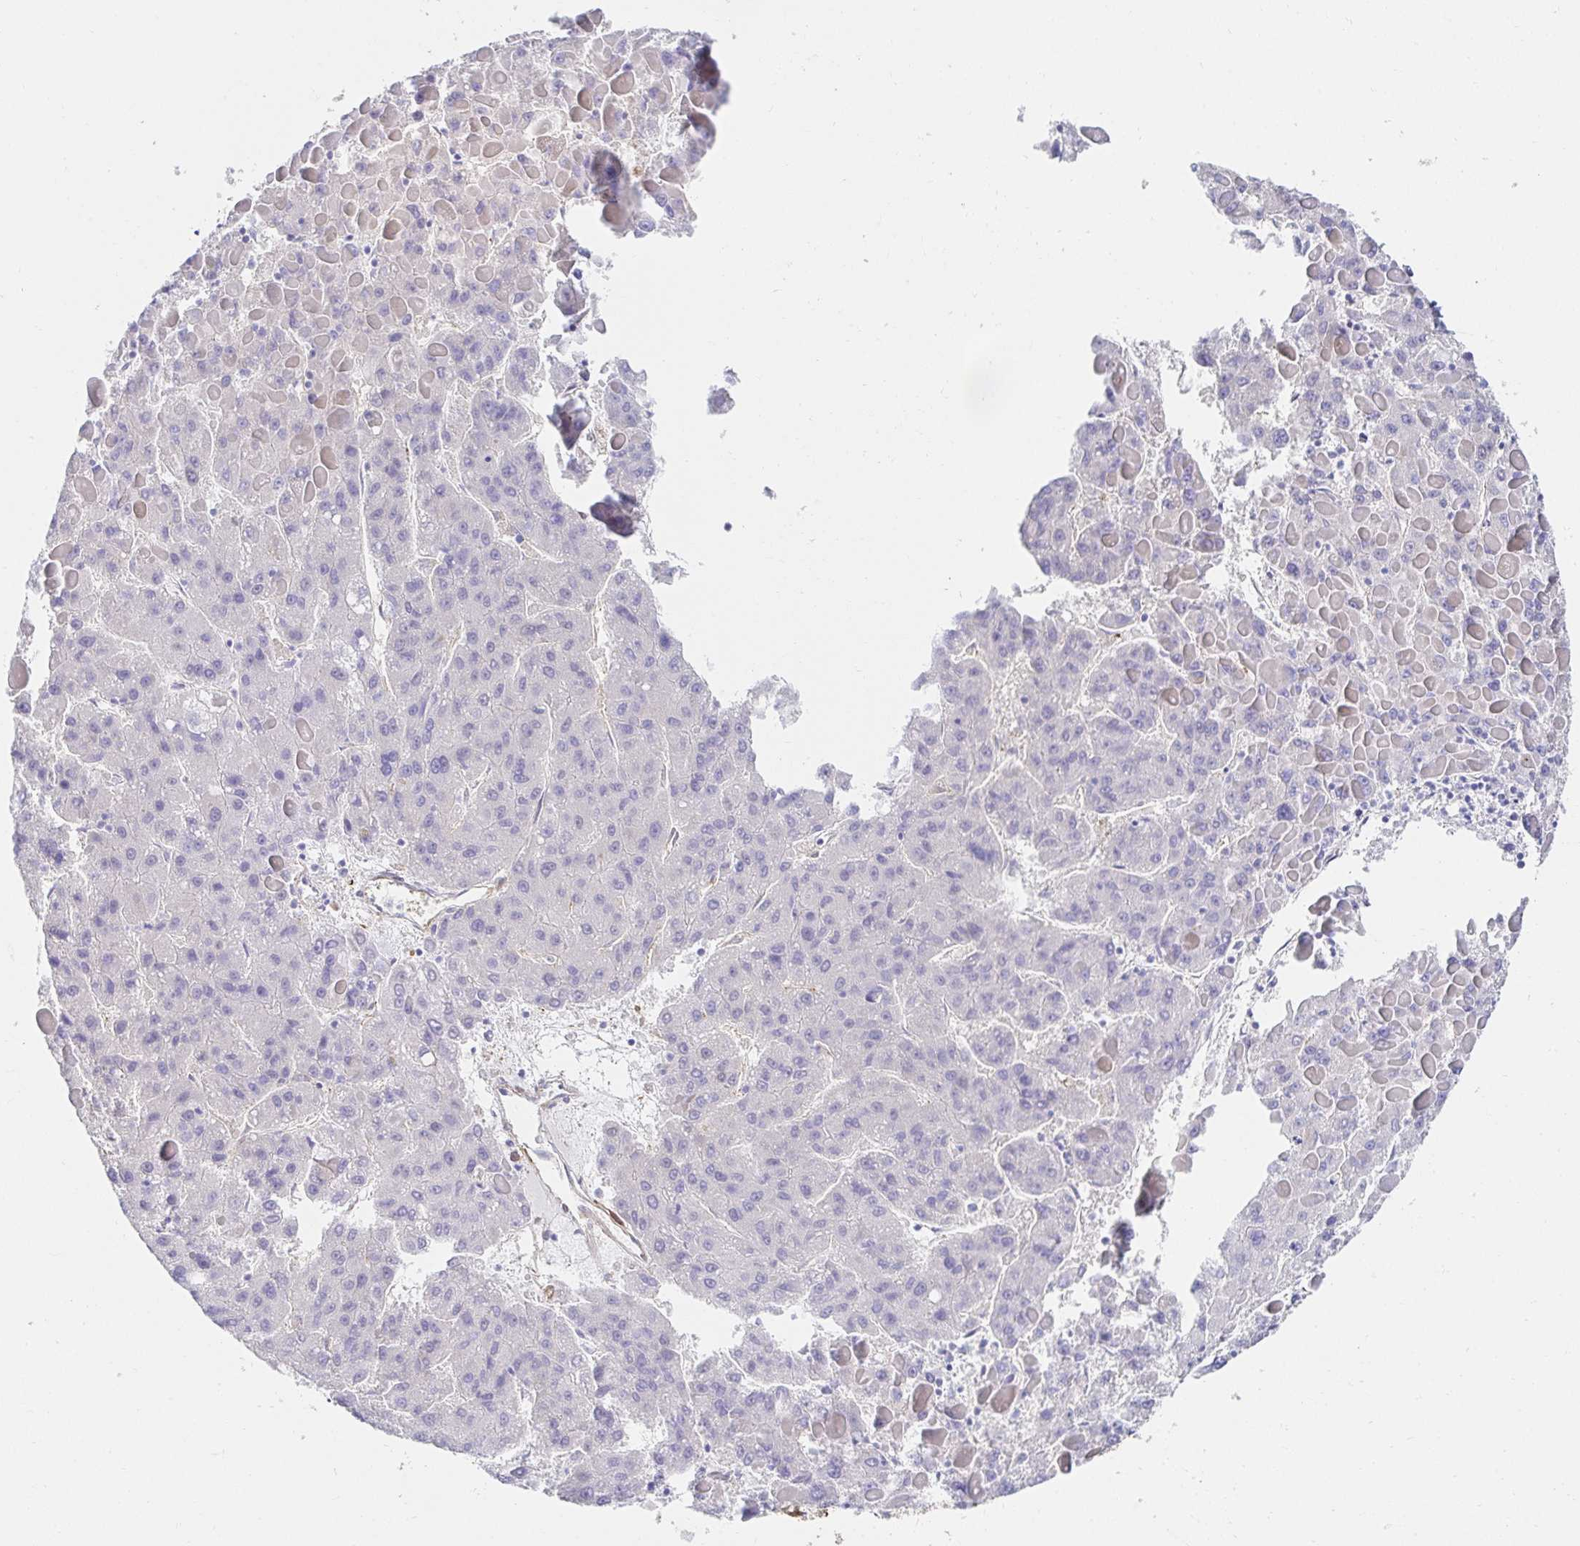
{"staining": {"intensity": "weak", "quantity": "25%-75%", "location": "cytoplasmic/membranous"}, "tissue": "liver cancer", "cell_type": "Tumor cells", "image_type": "cancer", "snomed": [{"axis": "morphology", "description": "Carcinoma, Hepatocellular, NOS"}, {"axis": "topography", "description": "Liver"}], "caption": "Protein staining exhibits weak cytoplasmic/membranous staining in about 25%-75% of tumor cells in hepatocellular carcinoma (liver).", "gene": "CTTN", "patient": {"sex": "female", "age": 82}}